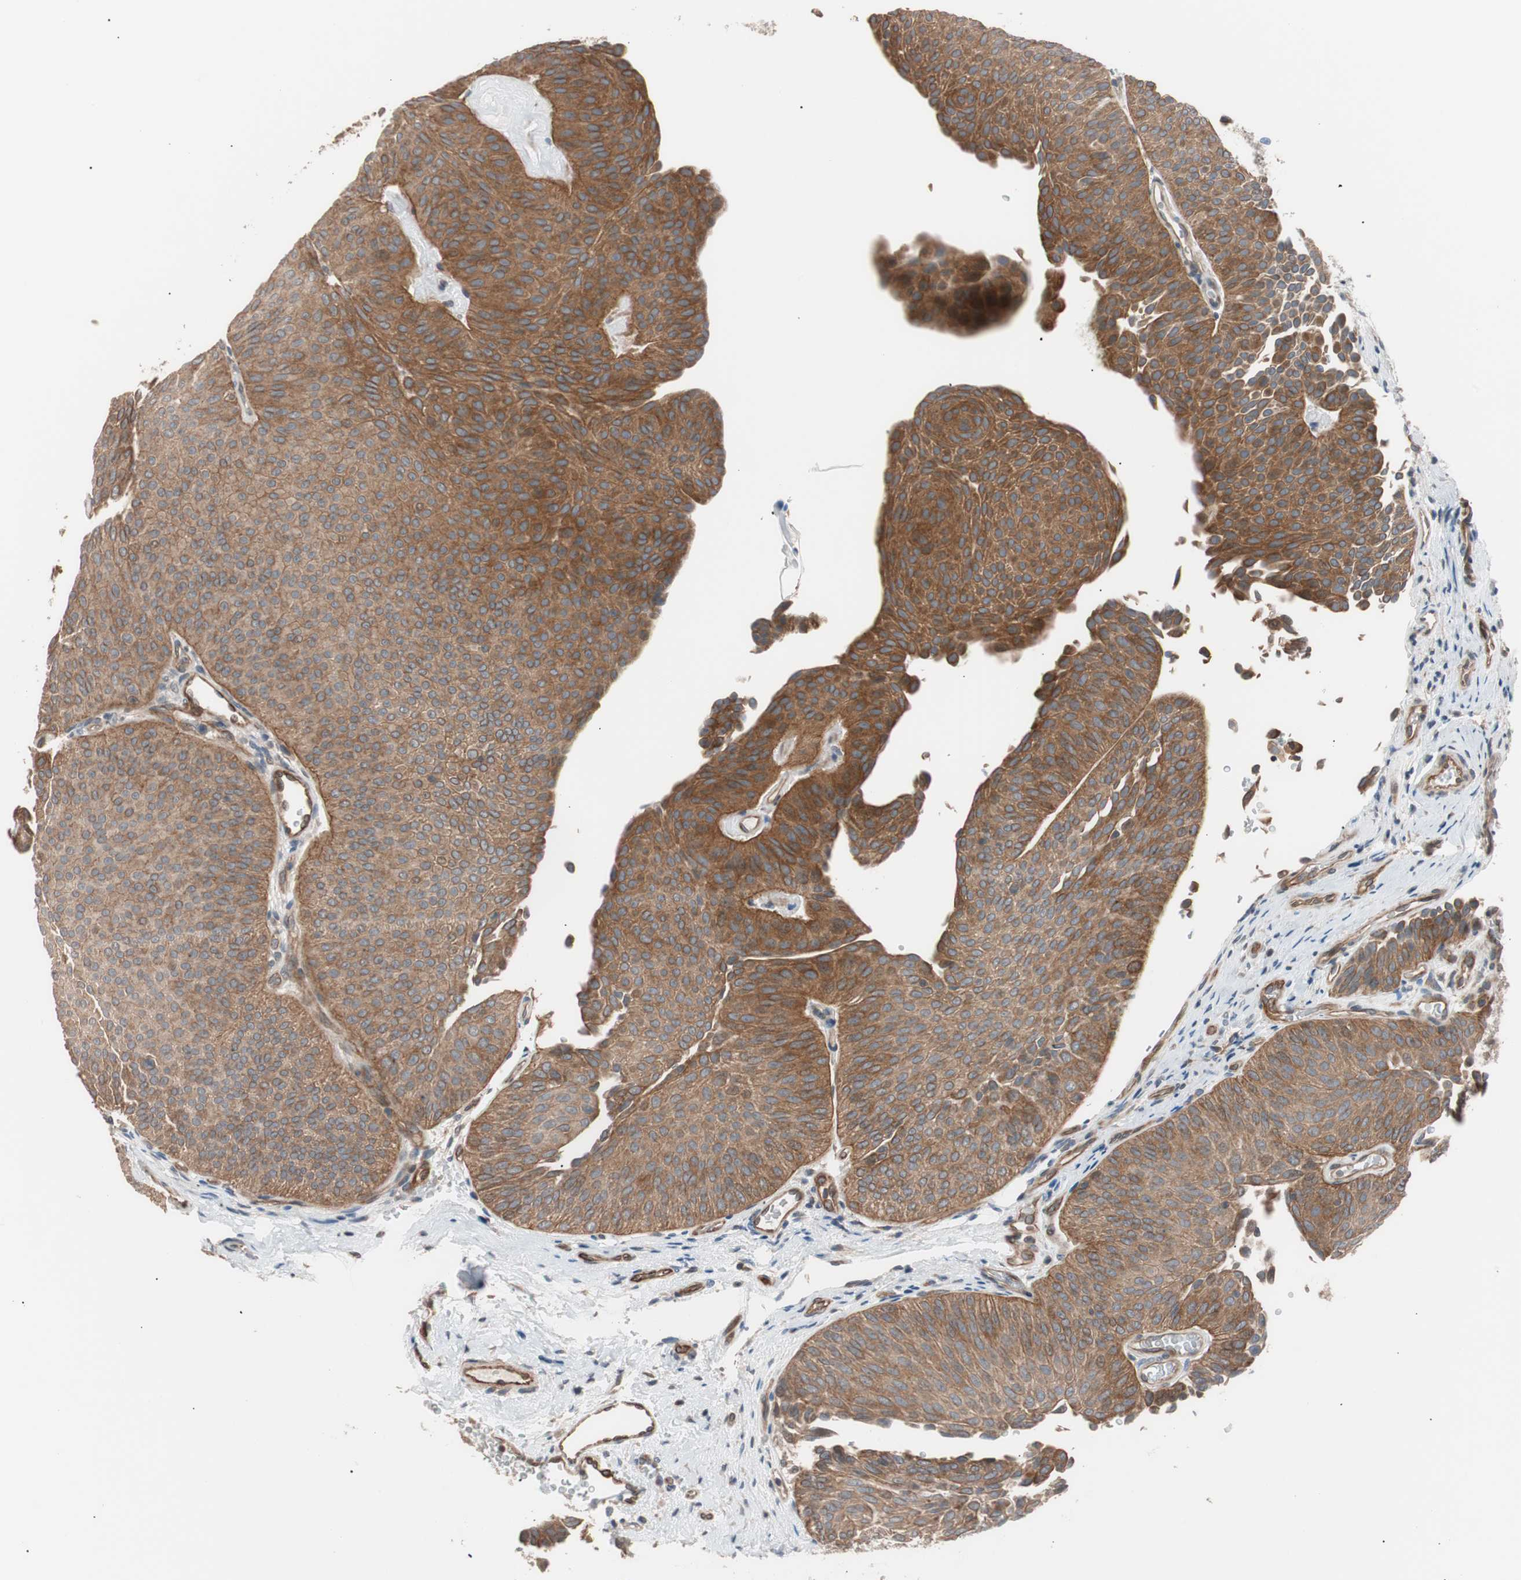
{"staining": {"intensity": "moderate", "quantity": ">75%", "location": "cytoplasmic/membranous"}, "tissue": "urothelial cancer", "cell_type": "Tumor cells", "image_type": "cancer", "snomed": [{"axis": "morphology", "description": "Urothelial carcinoma, Low grade"}, {"axis": "topography", "description": "Urinary bladder"}], "caption": "Urothelial carcinoma (low-grade) was stained to show a protein in brown. There is medium levels of moderate cytoplasmic/membranous positivity in approximately >75% of tumor cells.", "gene": "SMG1", "patient": {"sex": "female", "age": 60}}